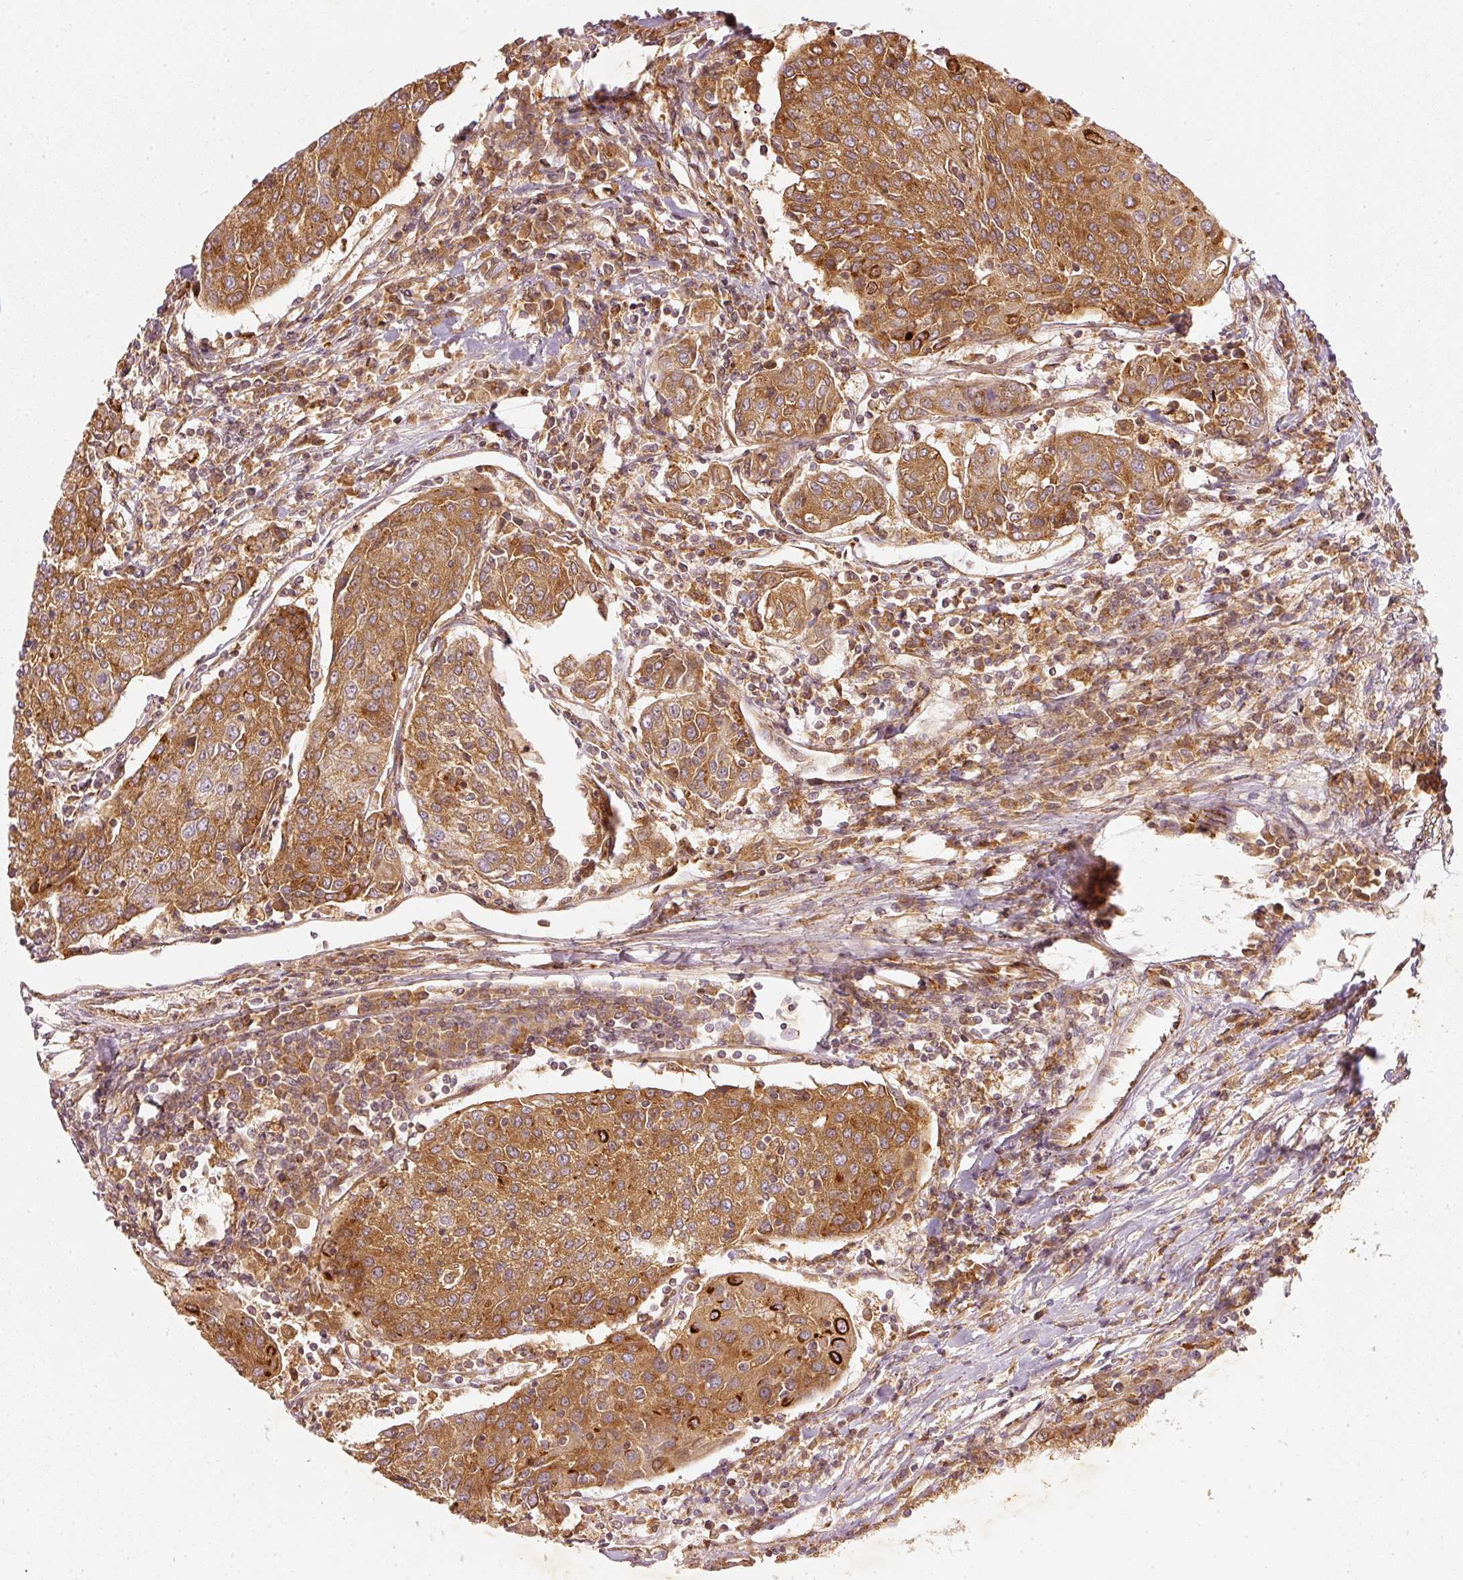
{"staining": {"intensity": "moderate", "quantity": ">75%", "location": "cytoplasmic/membranous"}, "tissue": "urothelial cancer", "cell_type": "Tumor cells", "image_type": "cancer", "snomed": [{"axis": "morphology", "description": "Urothelial carcinoma, High grade"}, {"axis": "topography", "description": "Urinary bladder"}], "caption": "There is medium levels of moderate cytoplasmic/membranous expression in tumor cells of high-grade urothelial carcinoma, as demonstrated by immunohistochemical staining (brown color).", "gene": "ZNF580", "patient": {"sex": "female", "age": 85}}